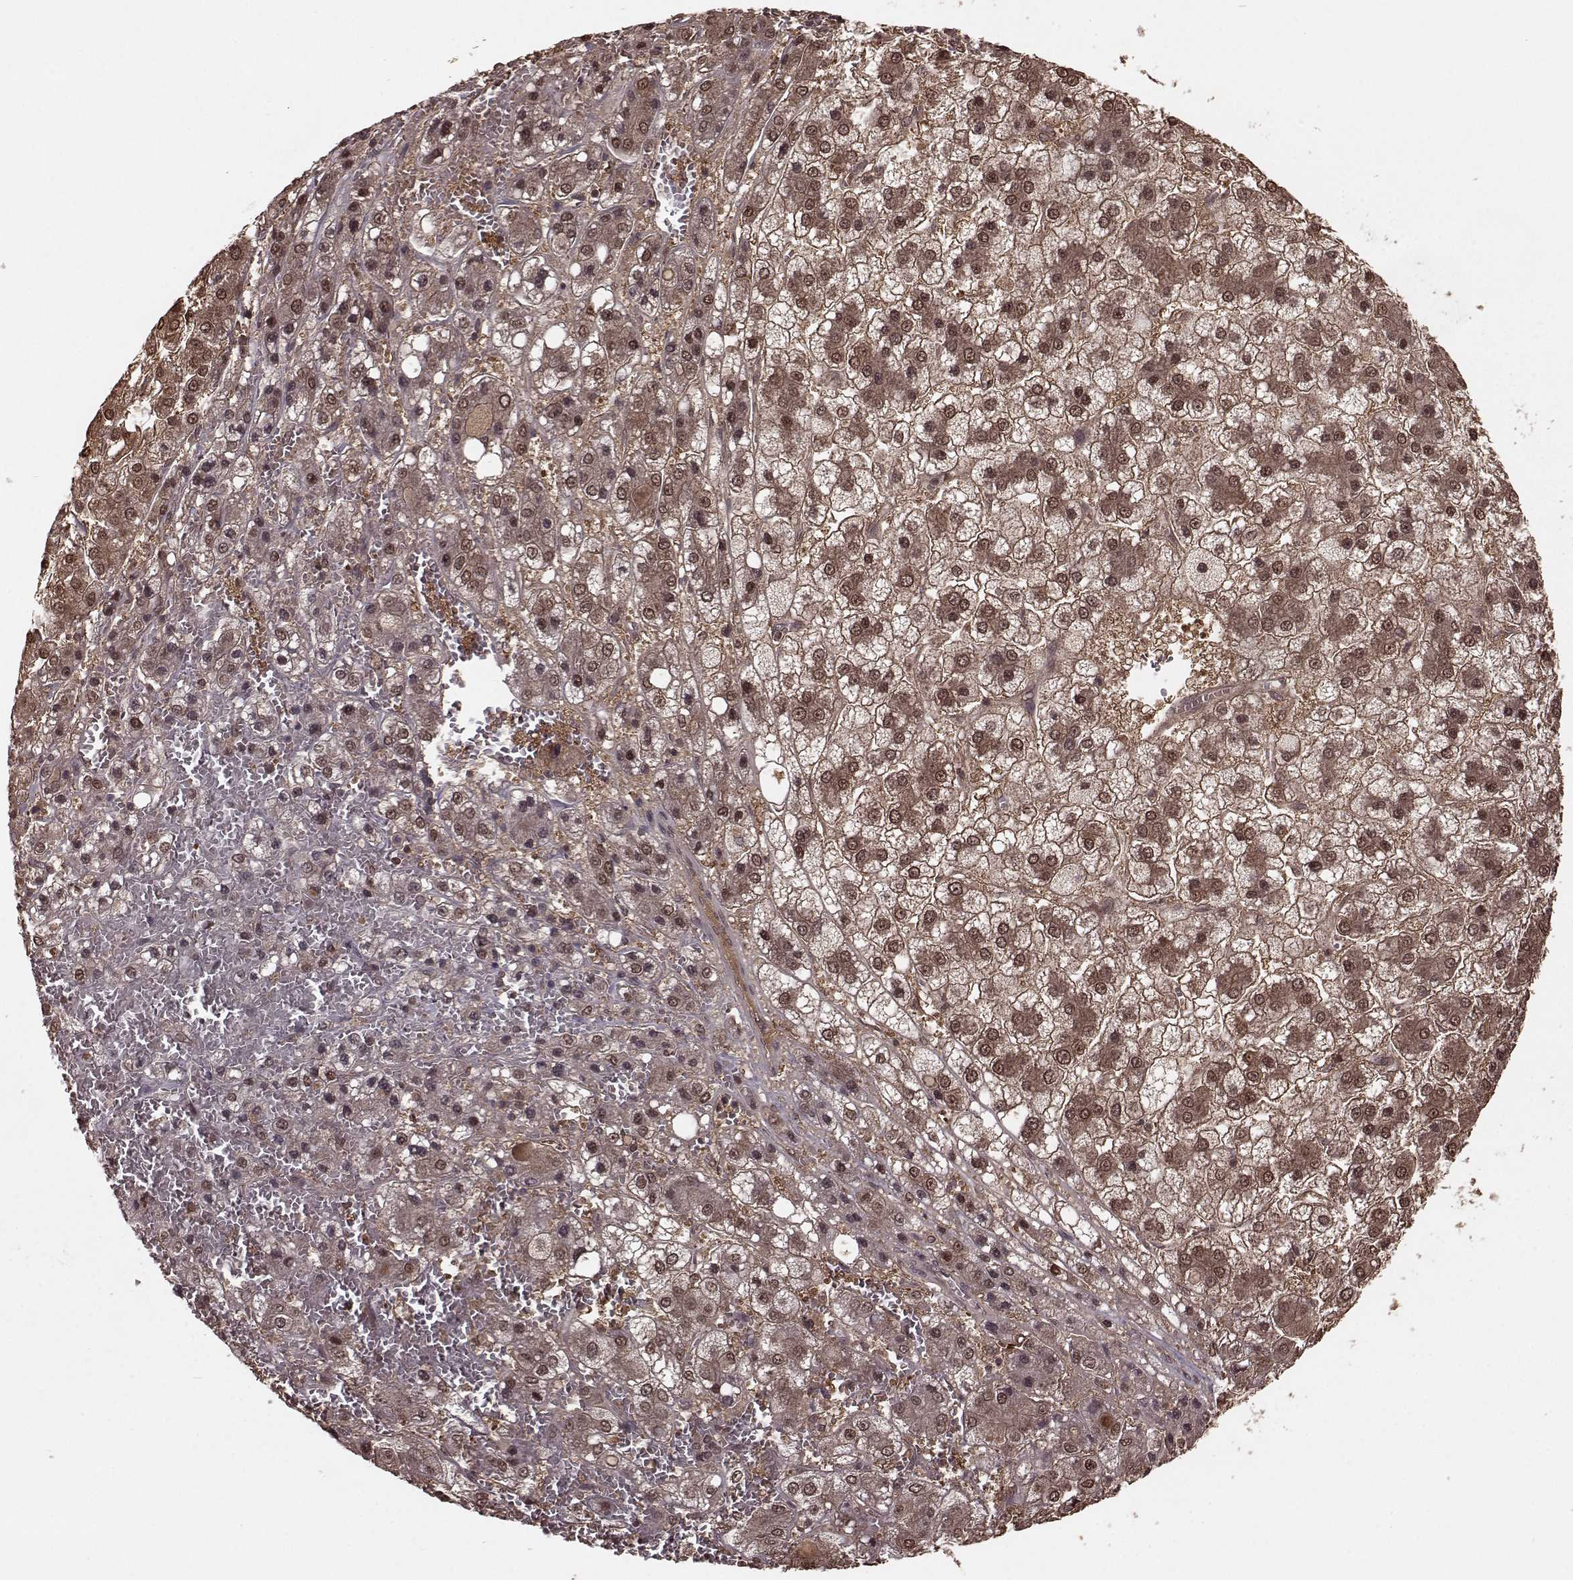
{"staining": {"intensity": "moderate", "quantity": ">75%", "location": "cytoplasmic/membranous,nuclear"}, "tissue": "liver cancer", "cell_type": "Tumor cells", "image_type": "cancer", "snomed": [{"axis": "morphology", "description": "Carcinoma, Hepatocellular, NOS"}, {"axis": "topography", "description": "Liver"}], "caption": "Liver cancer stained with a brown dye displays moderate cytoplasmic/membranous and nuclear positive staining in about >75% of tumor cells.", "gene": "GSS", "patient": {"sex": "male", "age": 73}}